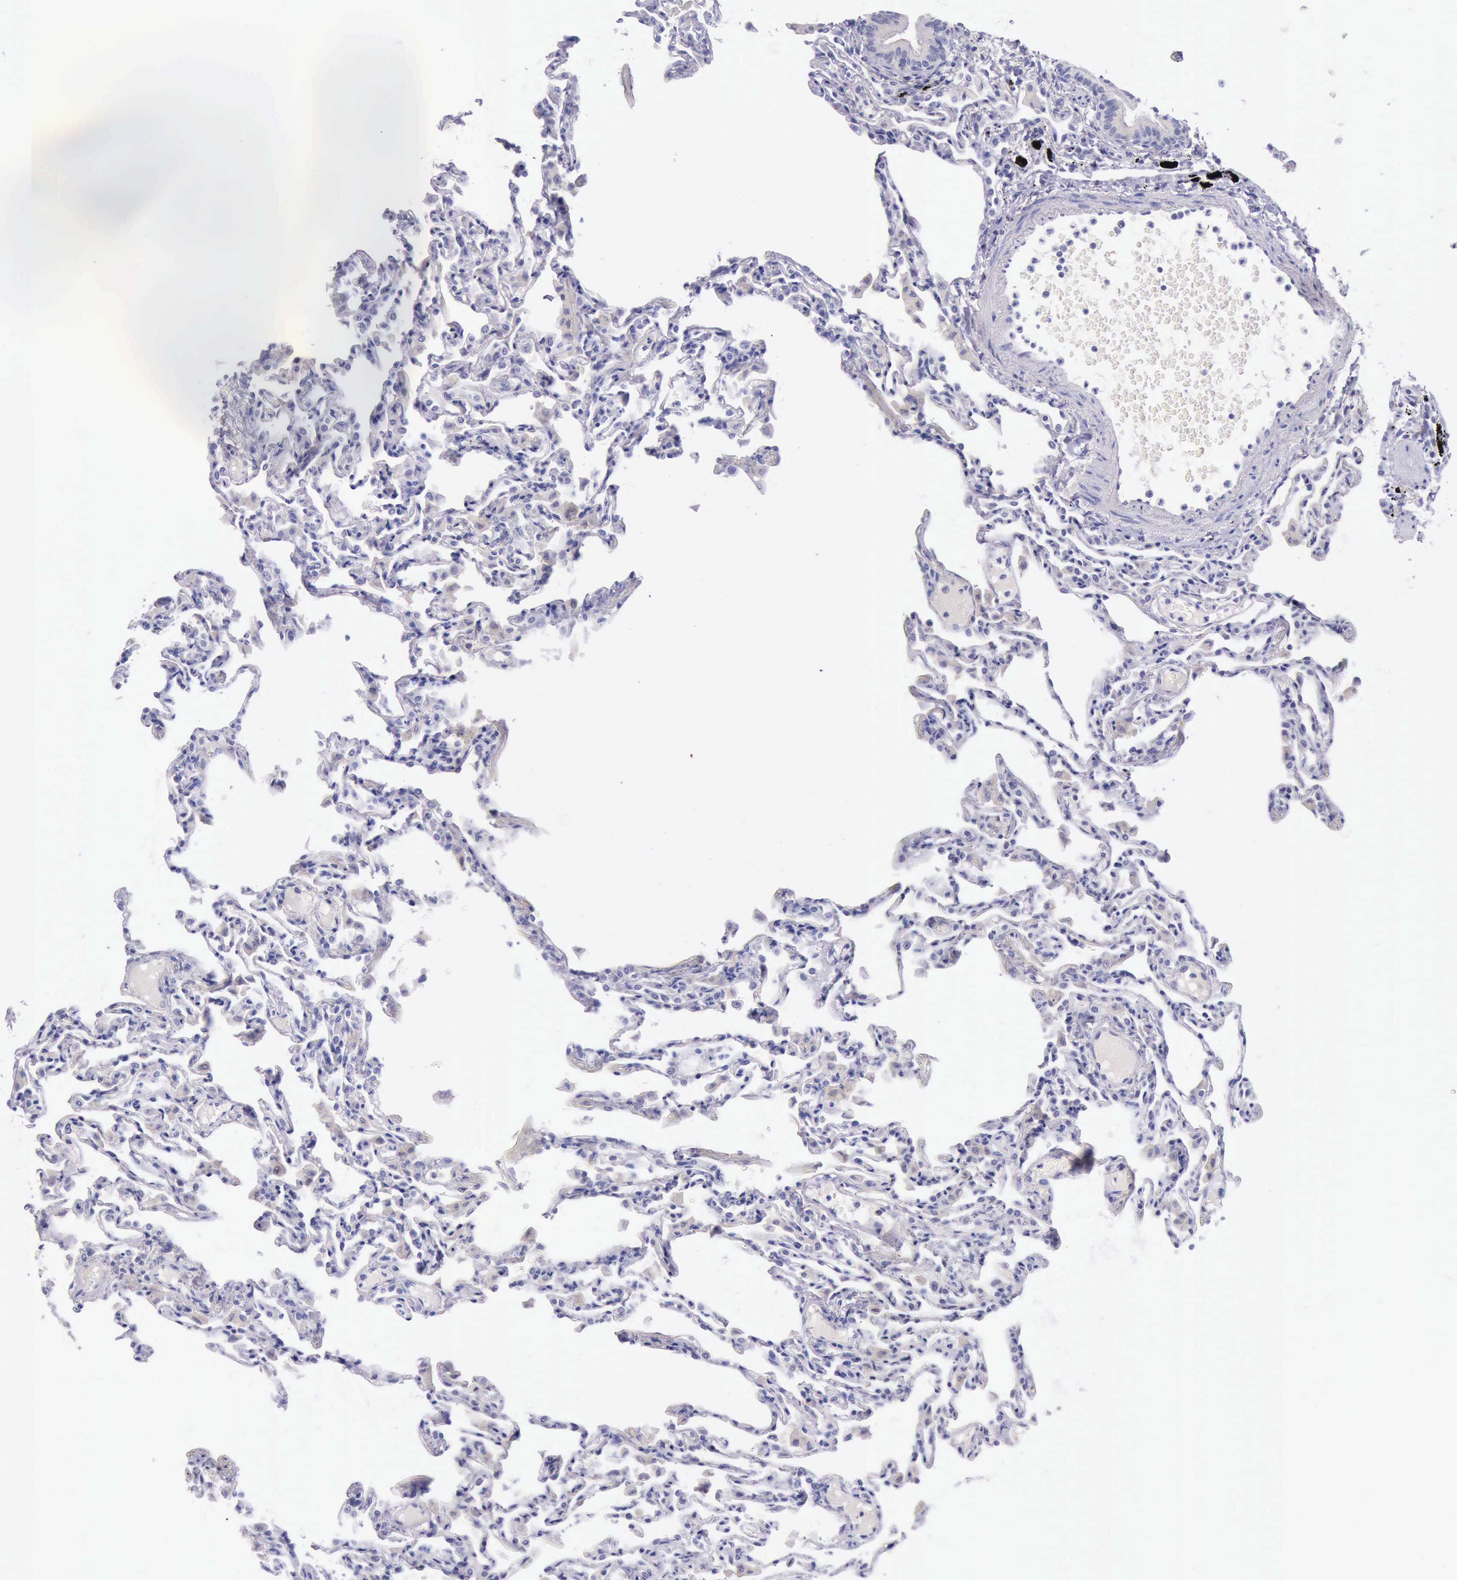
{"staining": {"intensity": "negative", "quantity": "none", "location": "none"}, "tissue": "lung", "cell_type": "Alveolar cells", "image_type": "normal", "snomed": [{"axis": "morphology", "description": "Normal tissue, NOS"}, {"axis": "topography", "description": "Lung"}], "caption": "DAB (3,3'-diaminobenzidine) immunohistochemical staining of unremarkable lung demonstrates no significant staining in alveolar cells.", "gene": "LRFN5", "patient": {"sex": "female", "age": 49}}